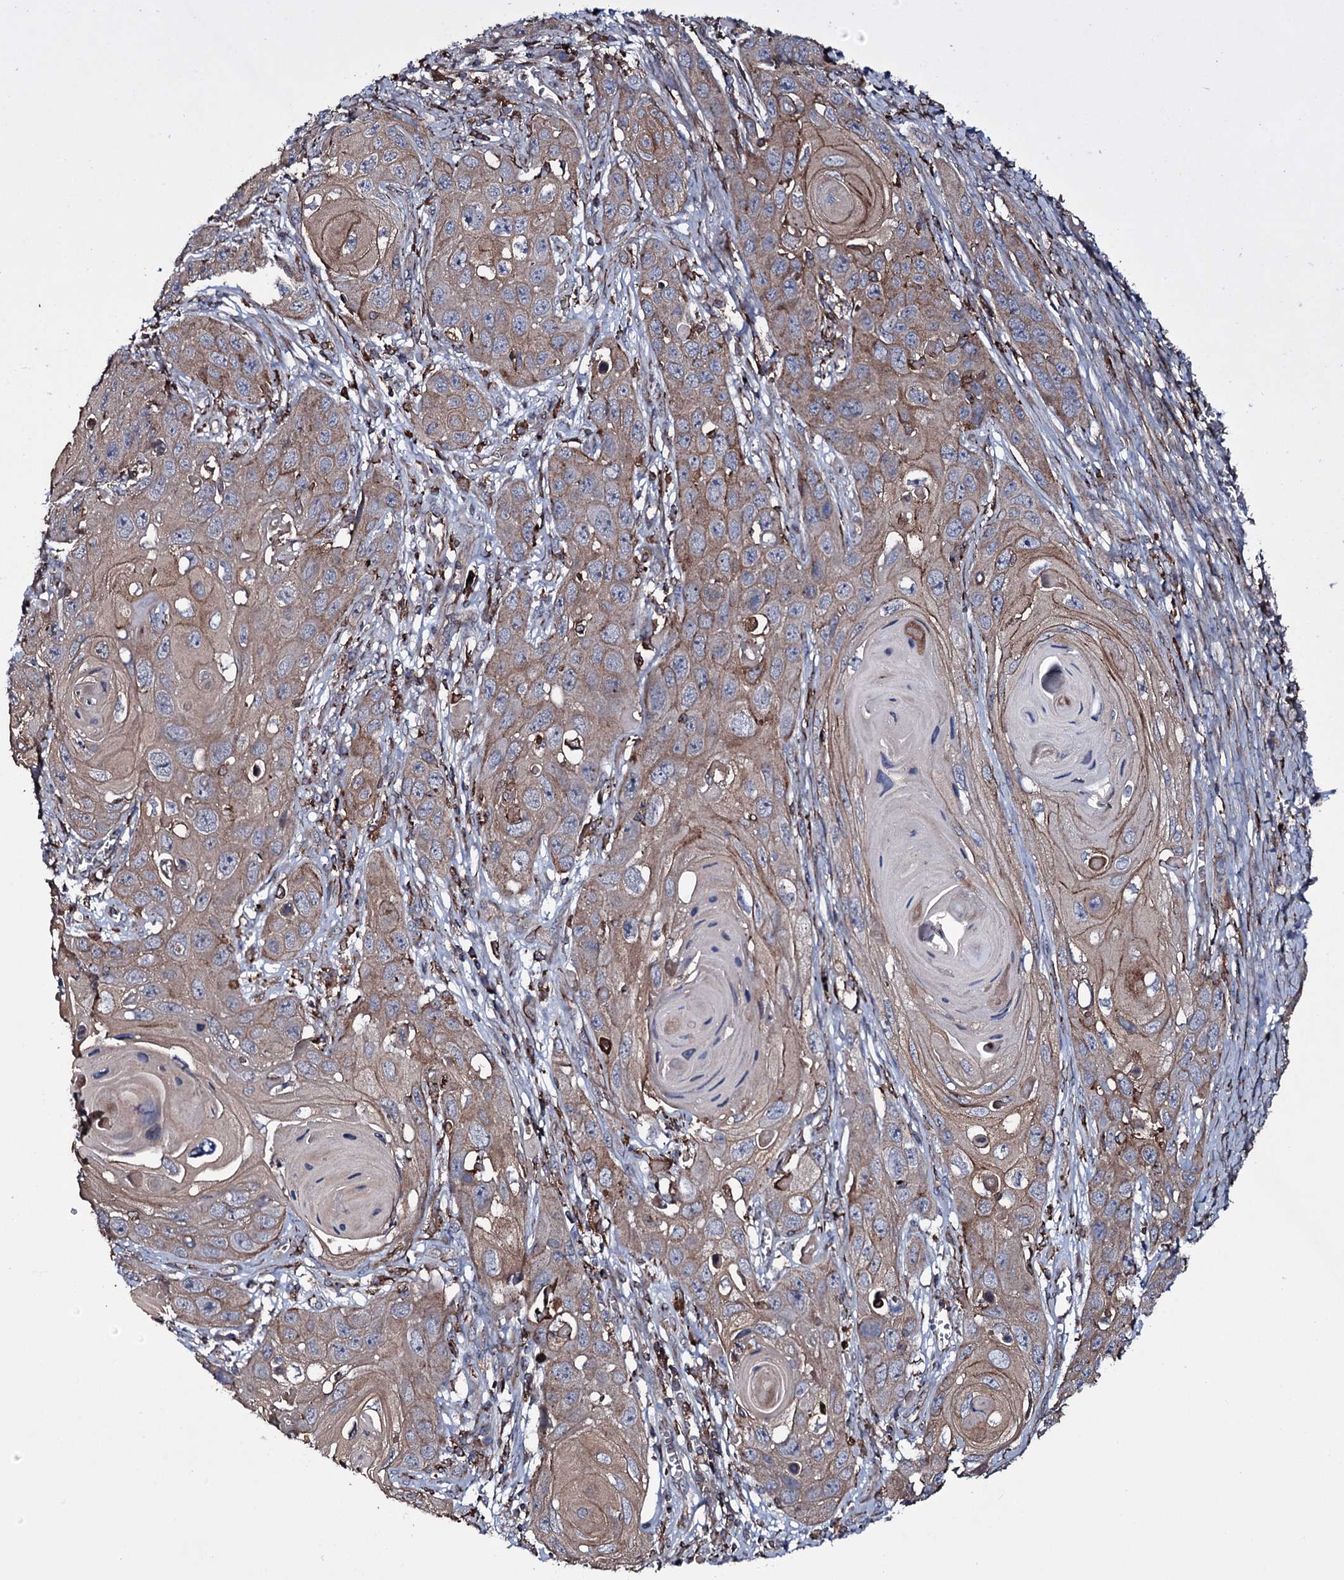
{"staining": {"intensity": "weak", "quantity": ">75%", "location": "cytoplasmic/membranous"}, "tissue": "skin cancer", "cell_type": "Tumor cells", "image_type": "cancer", "snomed": [{"axis": "morphology", "description": "Squamous cell carcinoma, NOS"}, {"axis": "topography", "description": "Skin"}], "caption": "Skin cancer stained with DAB (3,3'-diaminobenzidine) immunohistochemistry reveals low levels of weak cytoplasmic/membranous expression in approximately >75% of tumor cells.", "gene": "VAMP8", "patient": {"sex": "male", "age": 55}}